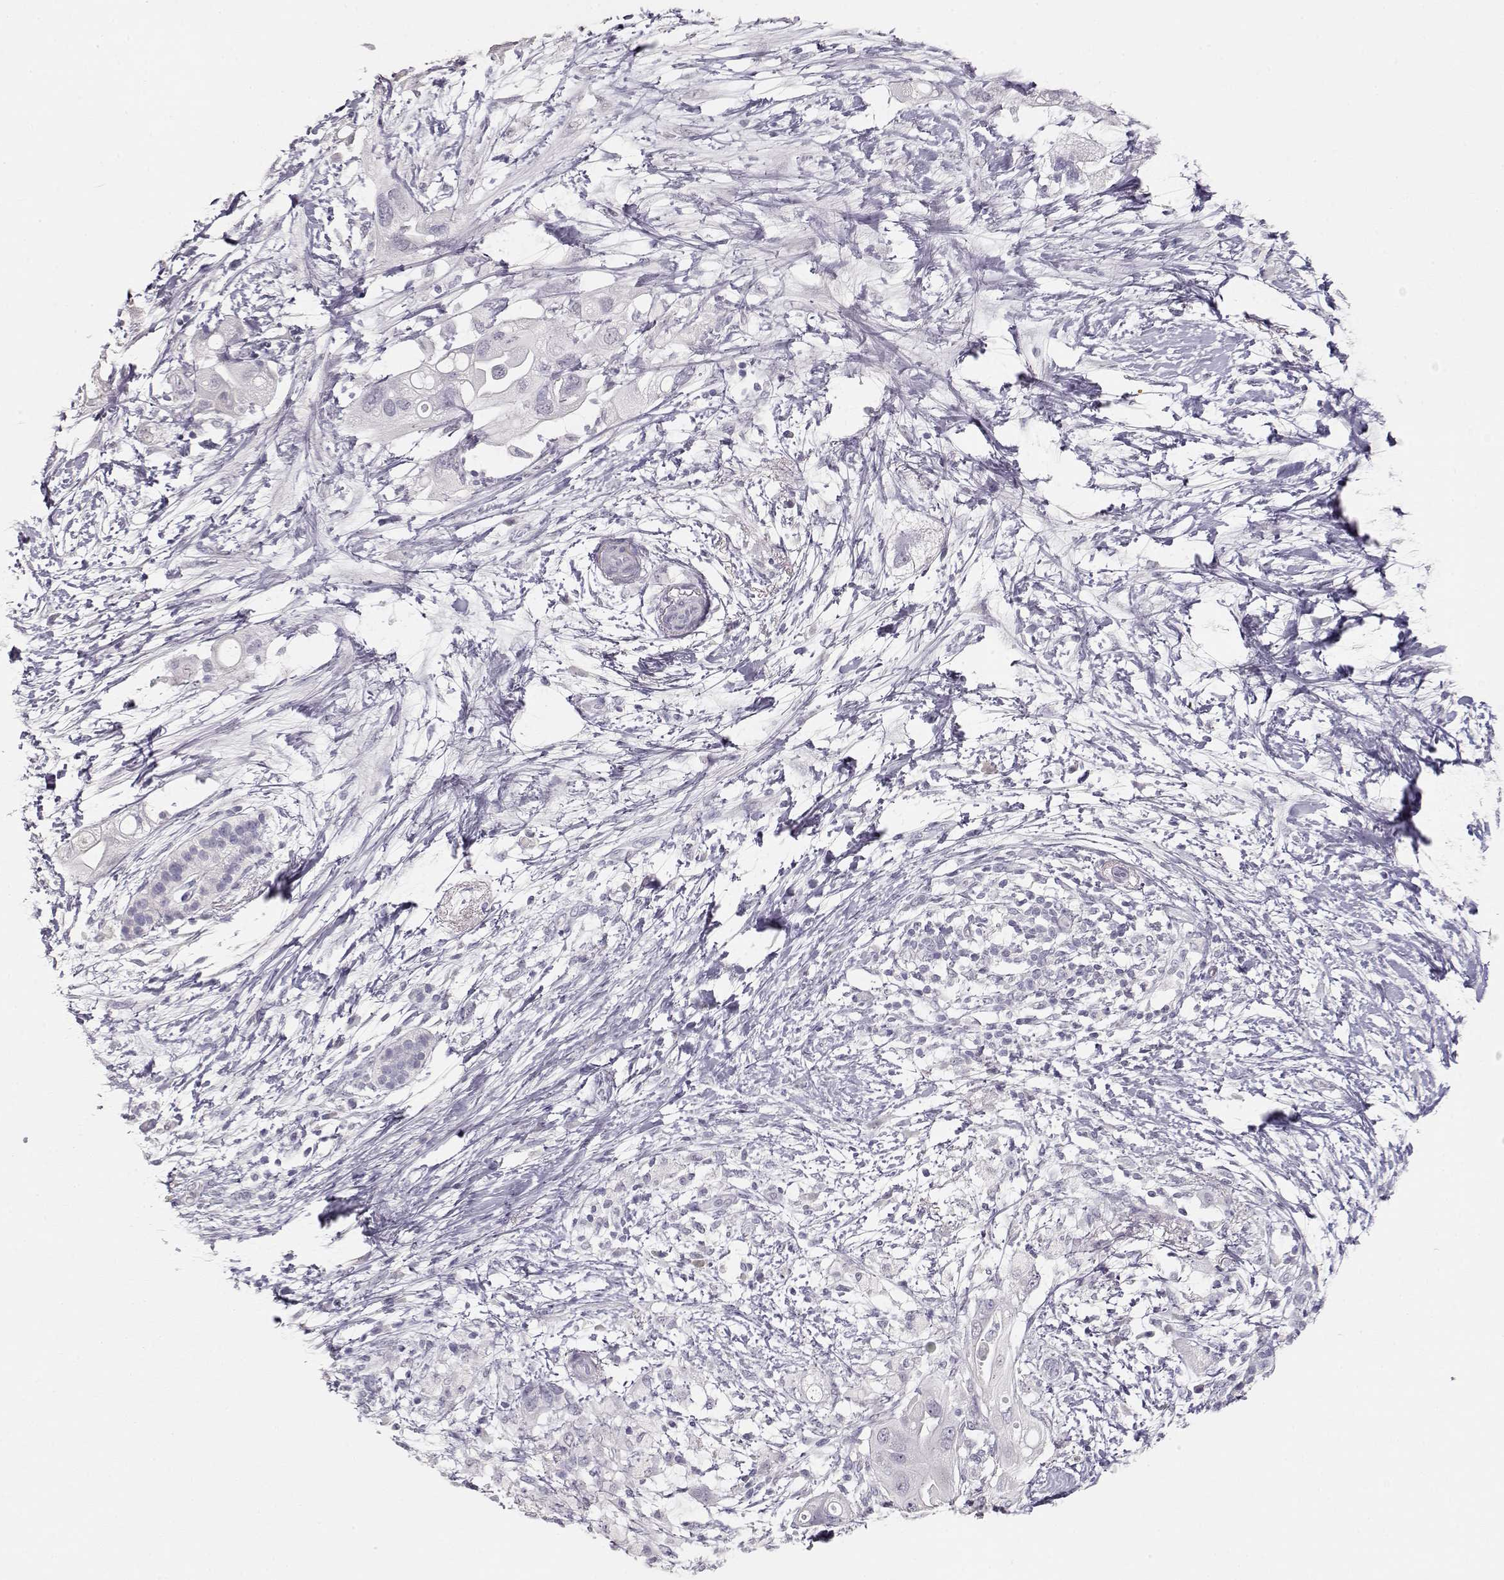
{"staining": {"intensity": "negative", "quantity": "none", "location": "none"}, "tissue": "pancreatic cancer", "cell_type": "Tumor cells", "image_type": "cancer", "snomed": [{"axis": "morphology", "description": "Adenocarcinoma, NOS"}, {"axis": "topography", "description": "Pancreas"}], "caption": "IHC photomicrograph of human pancreatic cancer (adenocarcinoma) stained for a protein (brown), which demonstrates no expression in tumor cells.", "gene": "TKTL1", "patient": {"sex": "female", "age": 72}}